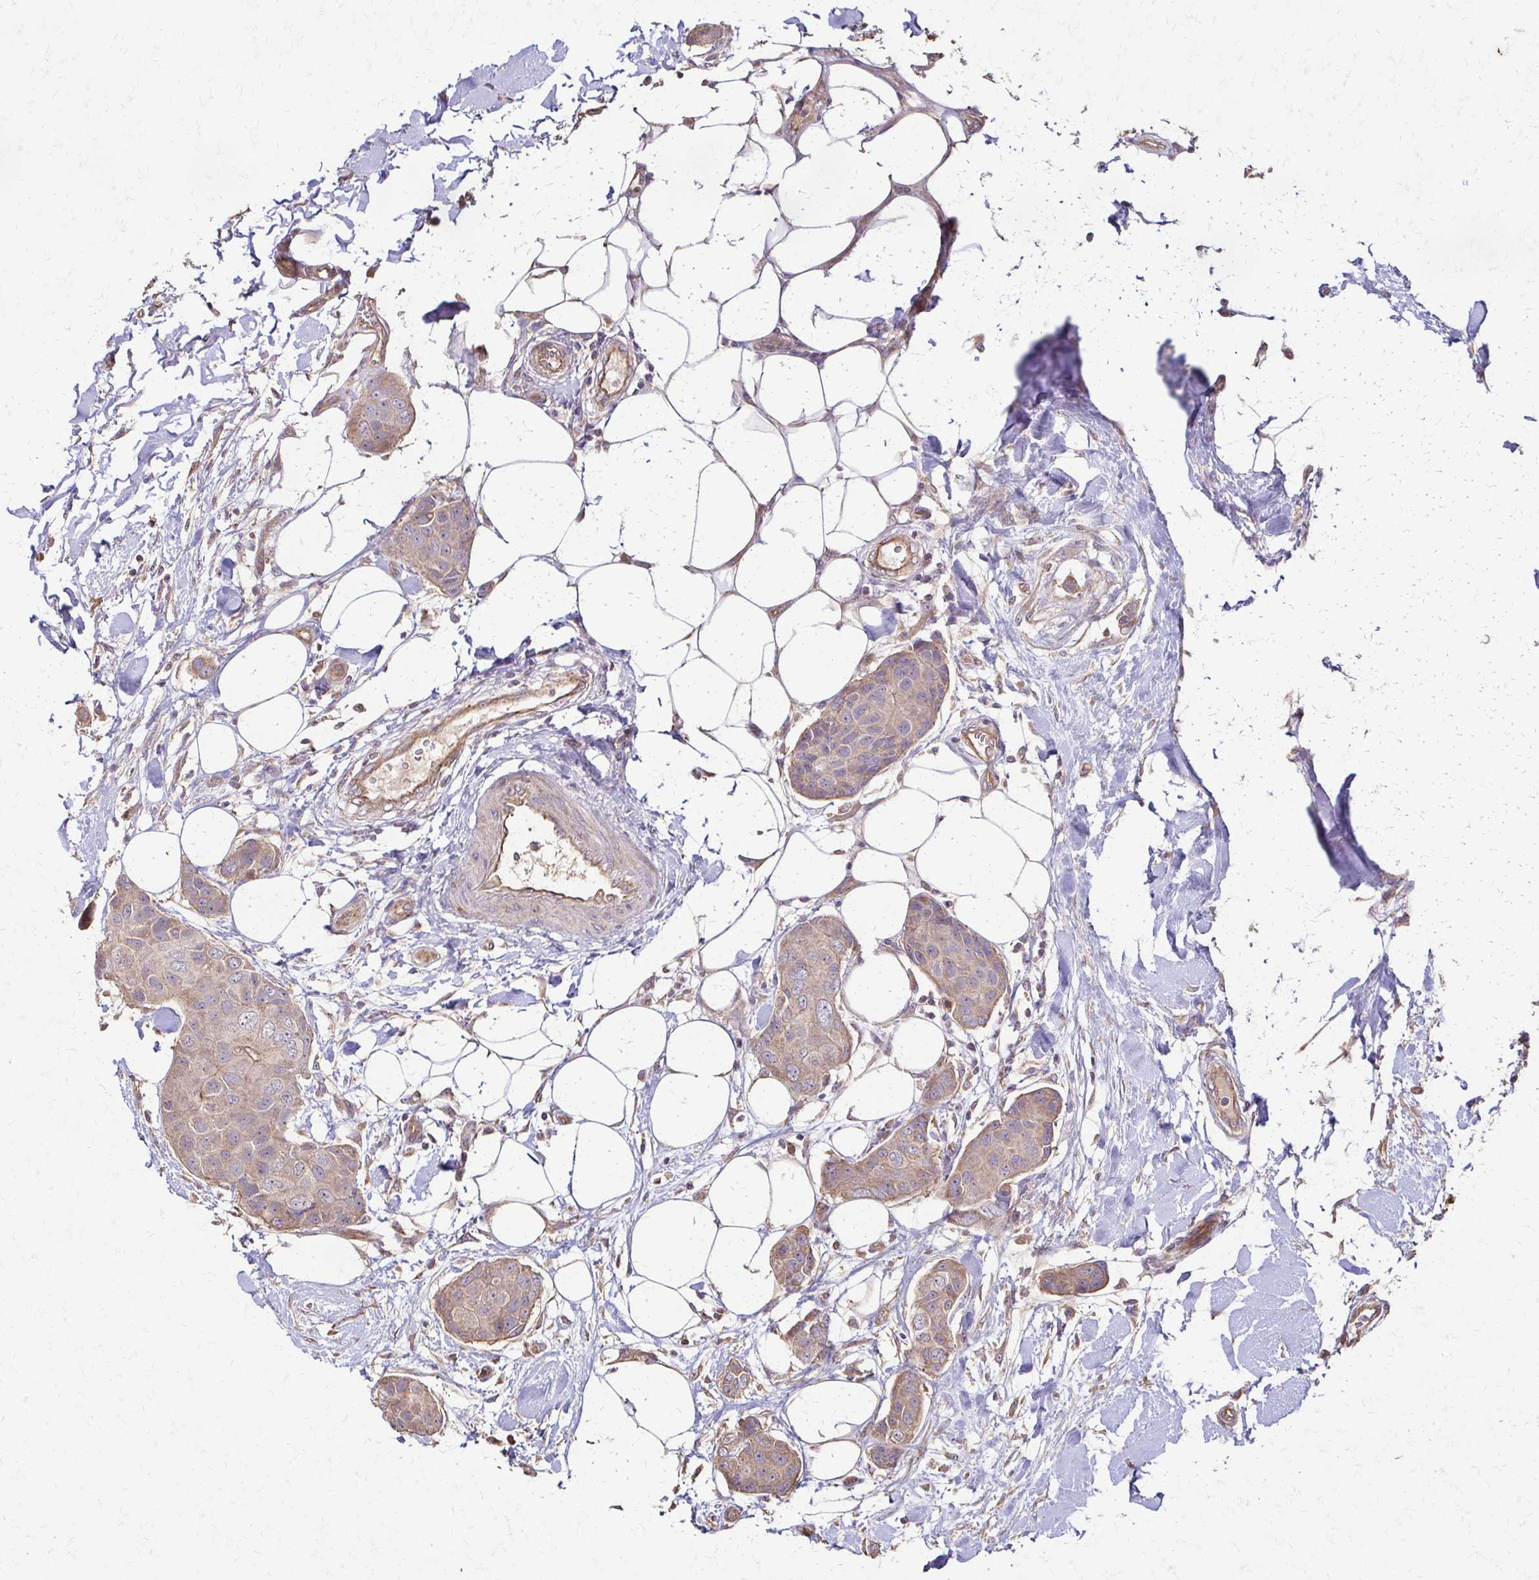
{"staining": {"intensity": "weak", "quantity": ">75%", "location": "cytoplasmic/membranous"}, "tissue": "breast cancer", "cell_type": "Tumor cells", "image_type": "cancer", "snomed": [{"axis": "morphology", "description": "Duct carcinoma"}, {"axis": "topography", "description": "Breast"}, {"axis": "topography", "description": "Lymph node"}], "caption": "Immunohistochemical staining of human breast infiltrating ductal carcinoma exhibits low levels of weak cytoplasmic/membranous positivity in approximately >75% of tumor cells.", "gene": "IL18BP", "patient": {"sex": "female", "age": 80}}